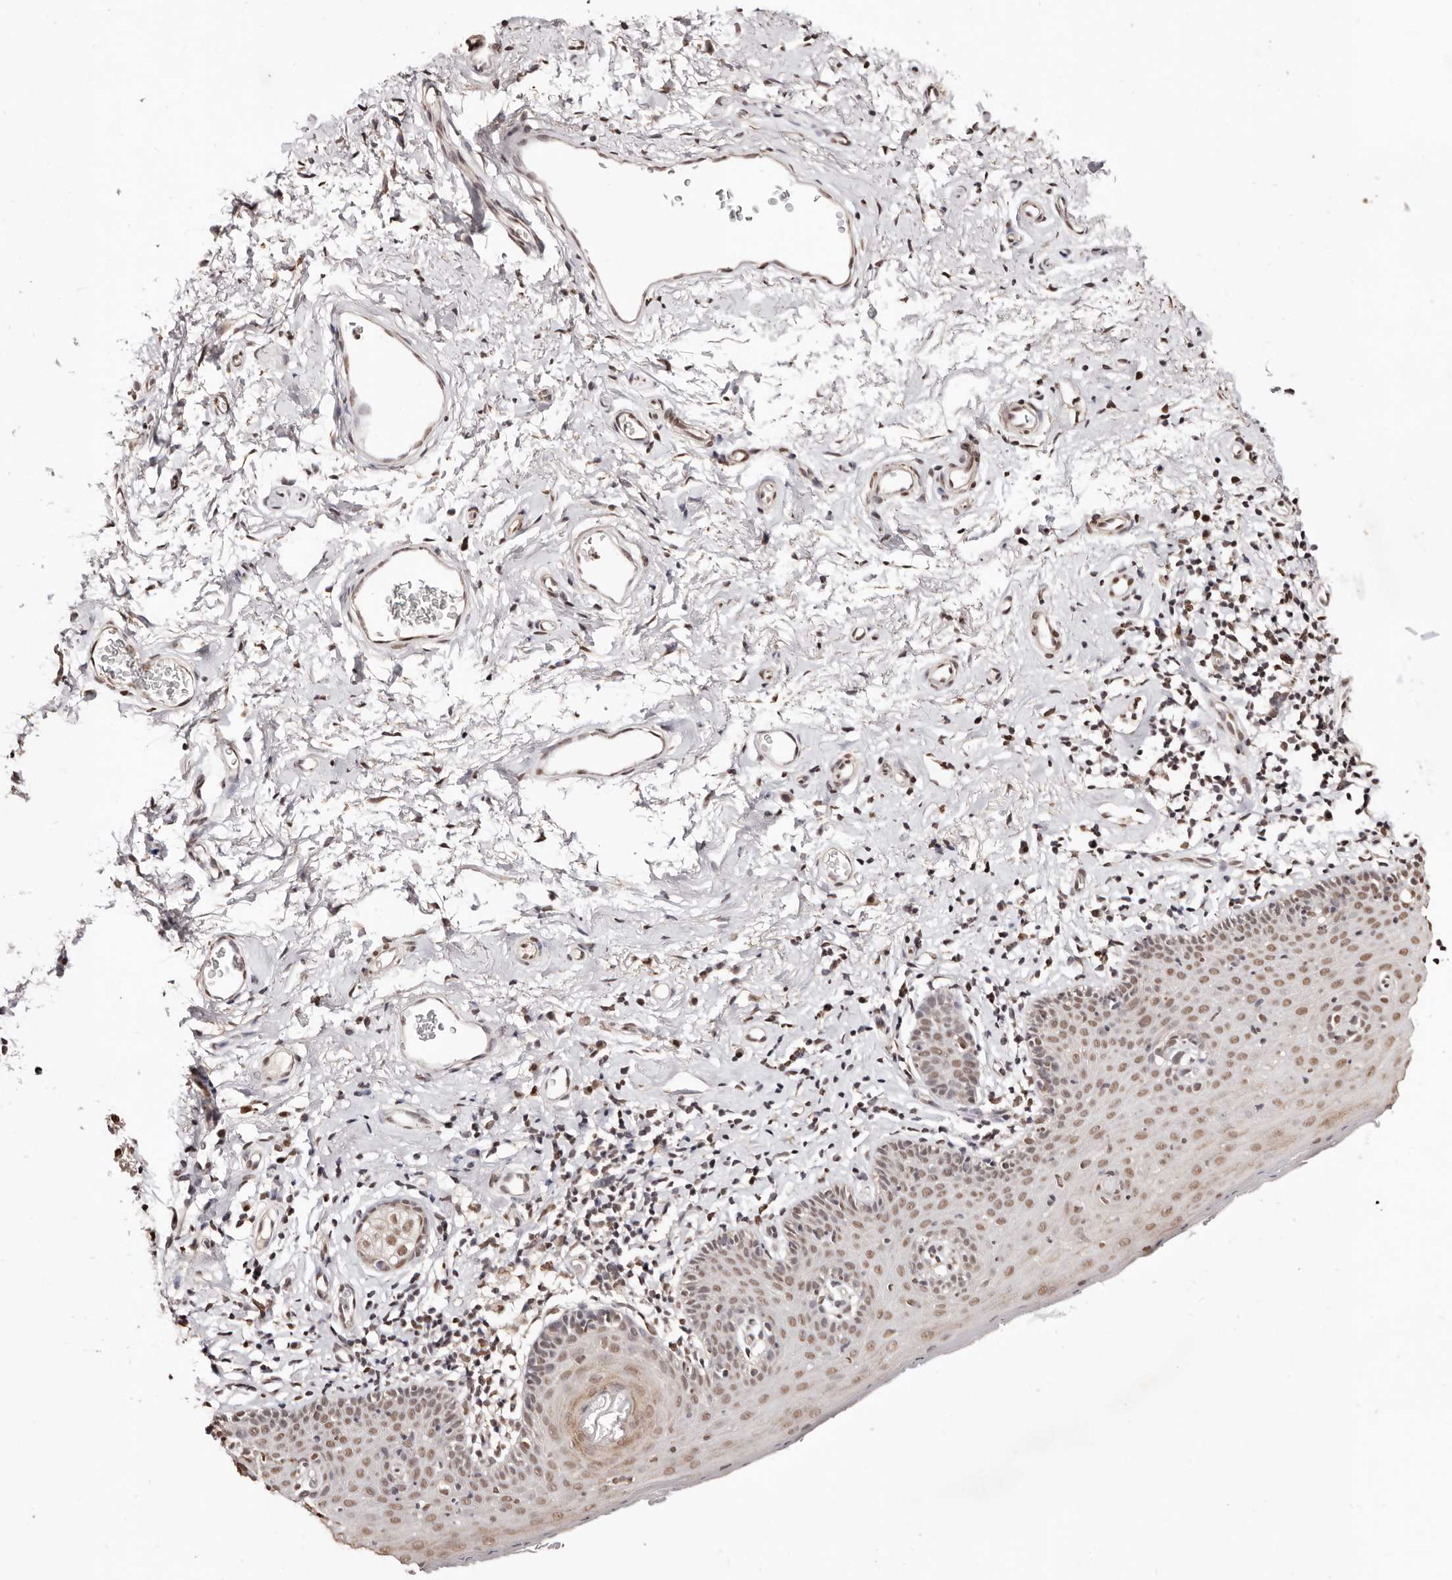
{"staining": {"intensity": "moderate", "quantity": ">75%", "location": "nuclear"}, "tissue": "skin", "cell_type": "Epidermal cells", "image_type": "normal", "snomed": [{"axis": "morphology", "description": "Normal tissue, NOS"}, {"axis": "topography", "description": "Vulva"}], "caption": "Brown immunohistochemical staining in unremarkable skin exhibits moderate nuclear staining in approximately >75% of epidermal cells. (brown staining indicates protein expression, while blue staining denotes nuclei).", "gene": "BICRAL", "patient": {"sex": "female", "age": 66}}